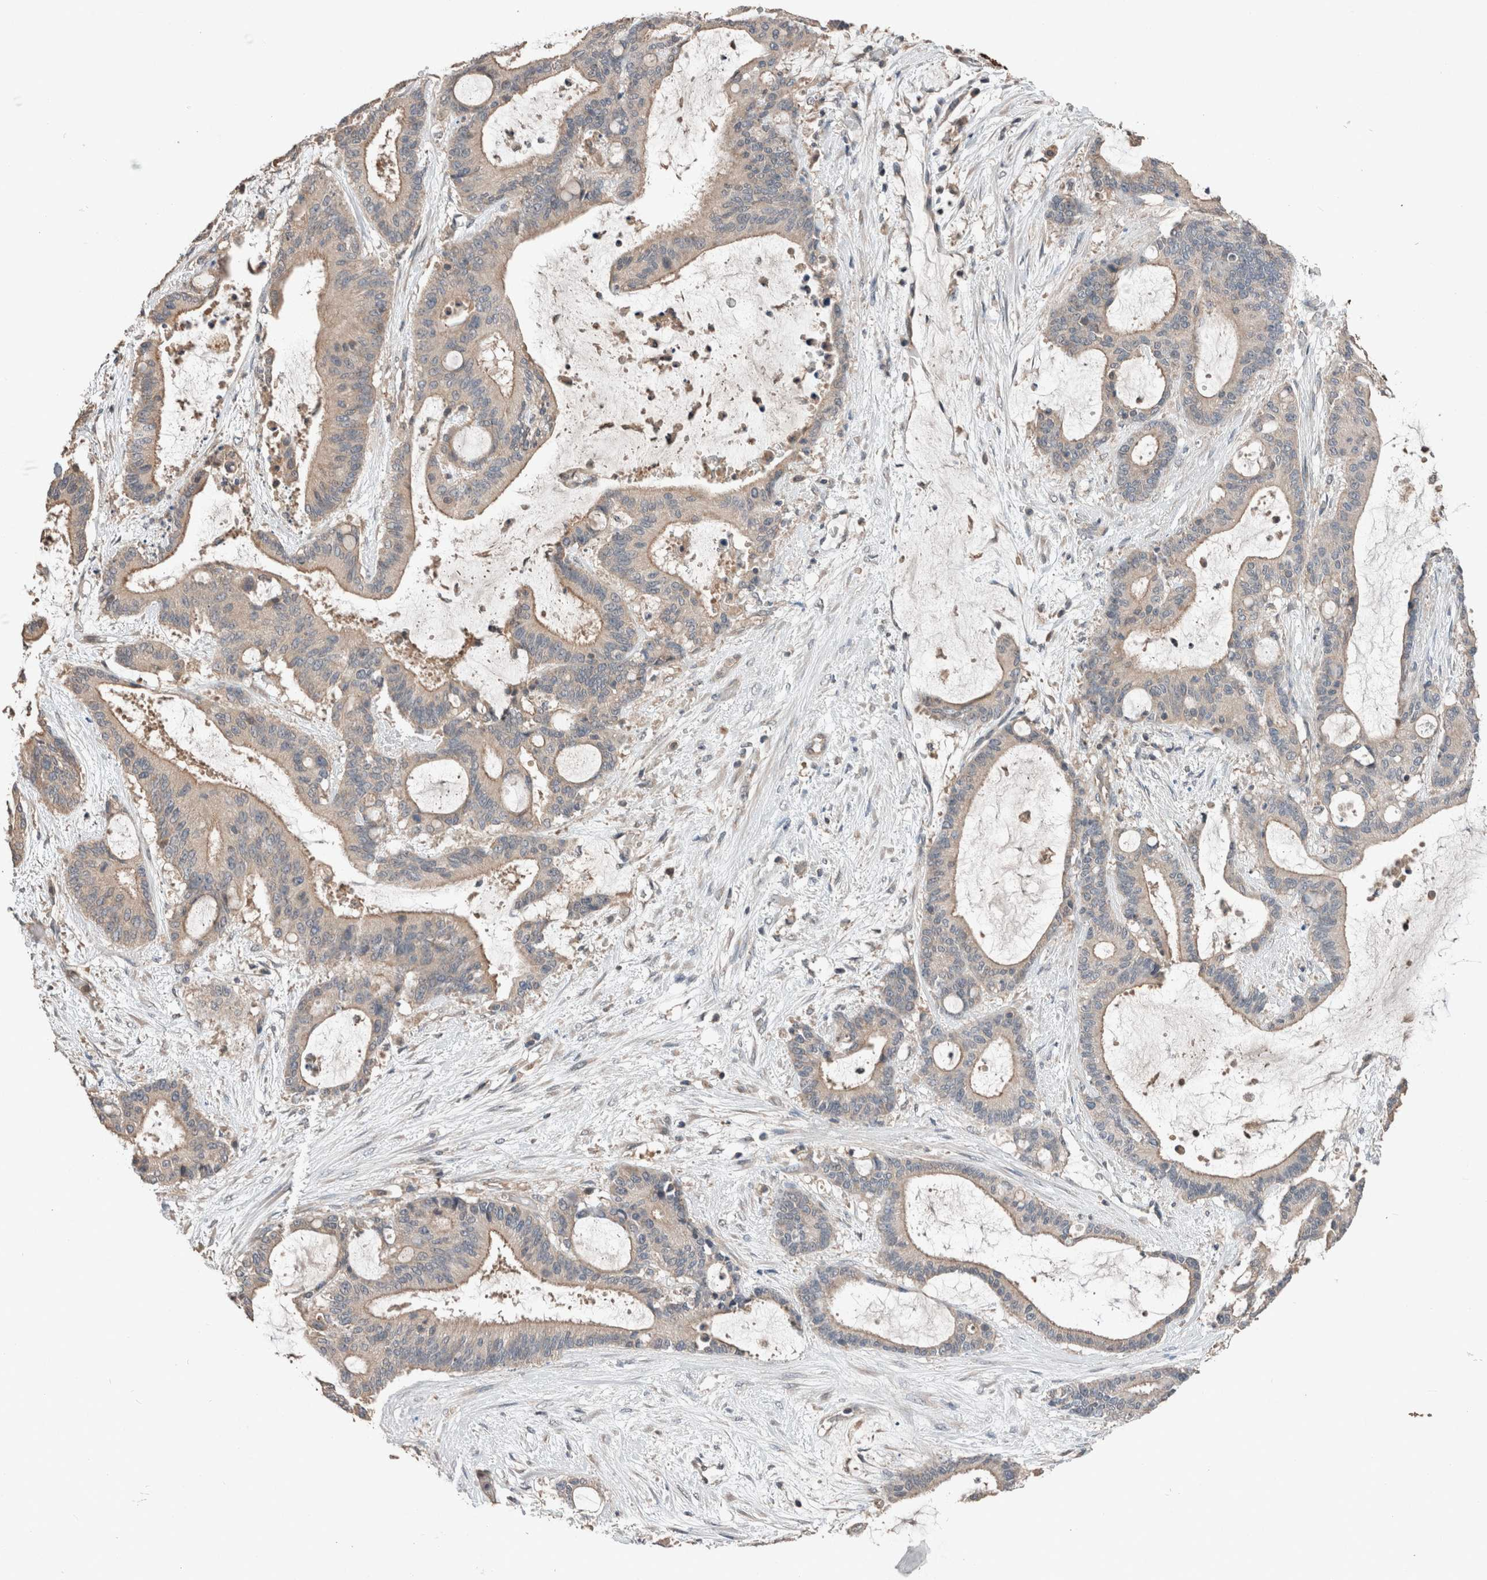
{"staining": {"intensity": "weak", "quantity": "<25%", "location": "cytoplasmic/membranous"}, "tissue": "liver cancer", "cell_type": "Tumor cells", "image_type": "cancer", "snomed": [{"axis": "morphology", "description": "Cholangiocarcinoma"}, {"axis": "topography", "description": "Liver"}], "caption": "Protein analysis of liver cholangiocarcinoma reveals no significant positivity in tumor cells.", "gene": "ERAP2", "patient": {"sex": "female", "age": 73}}